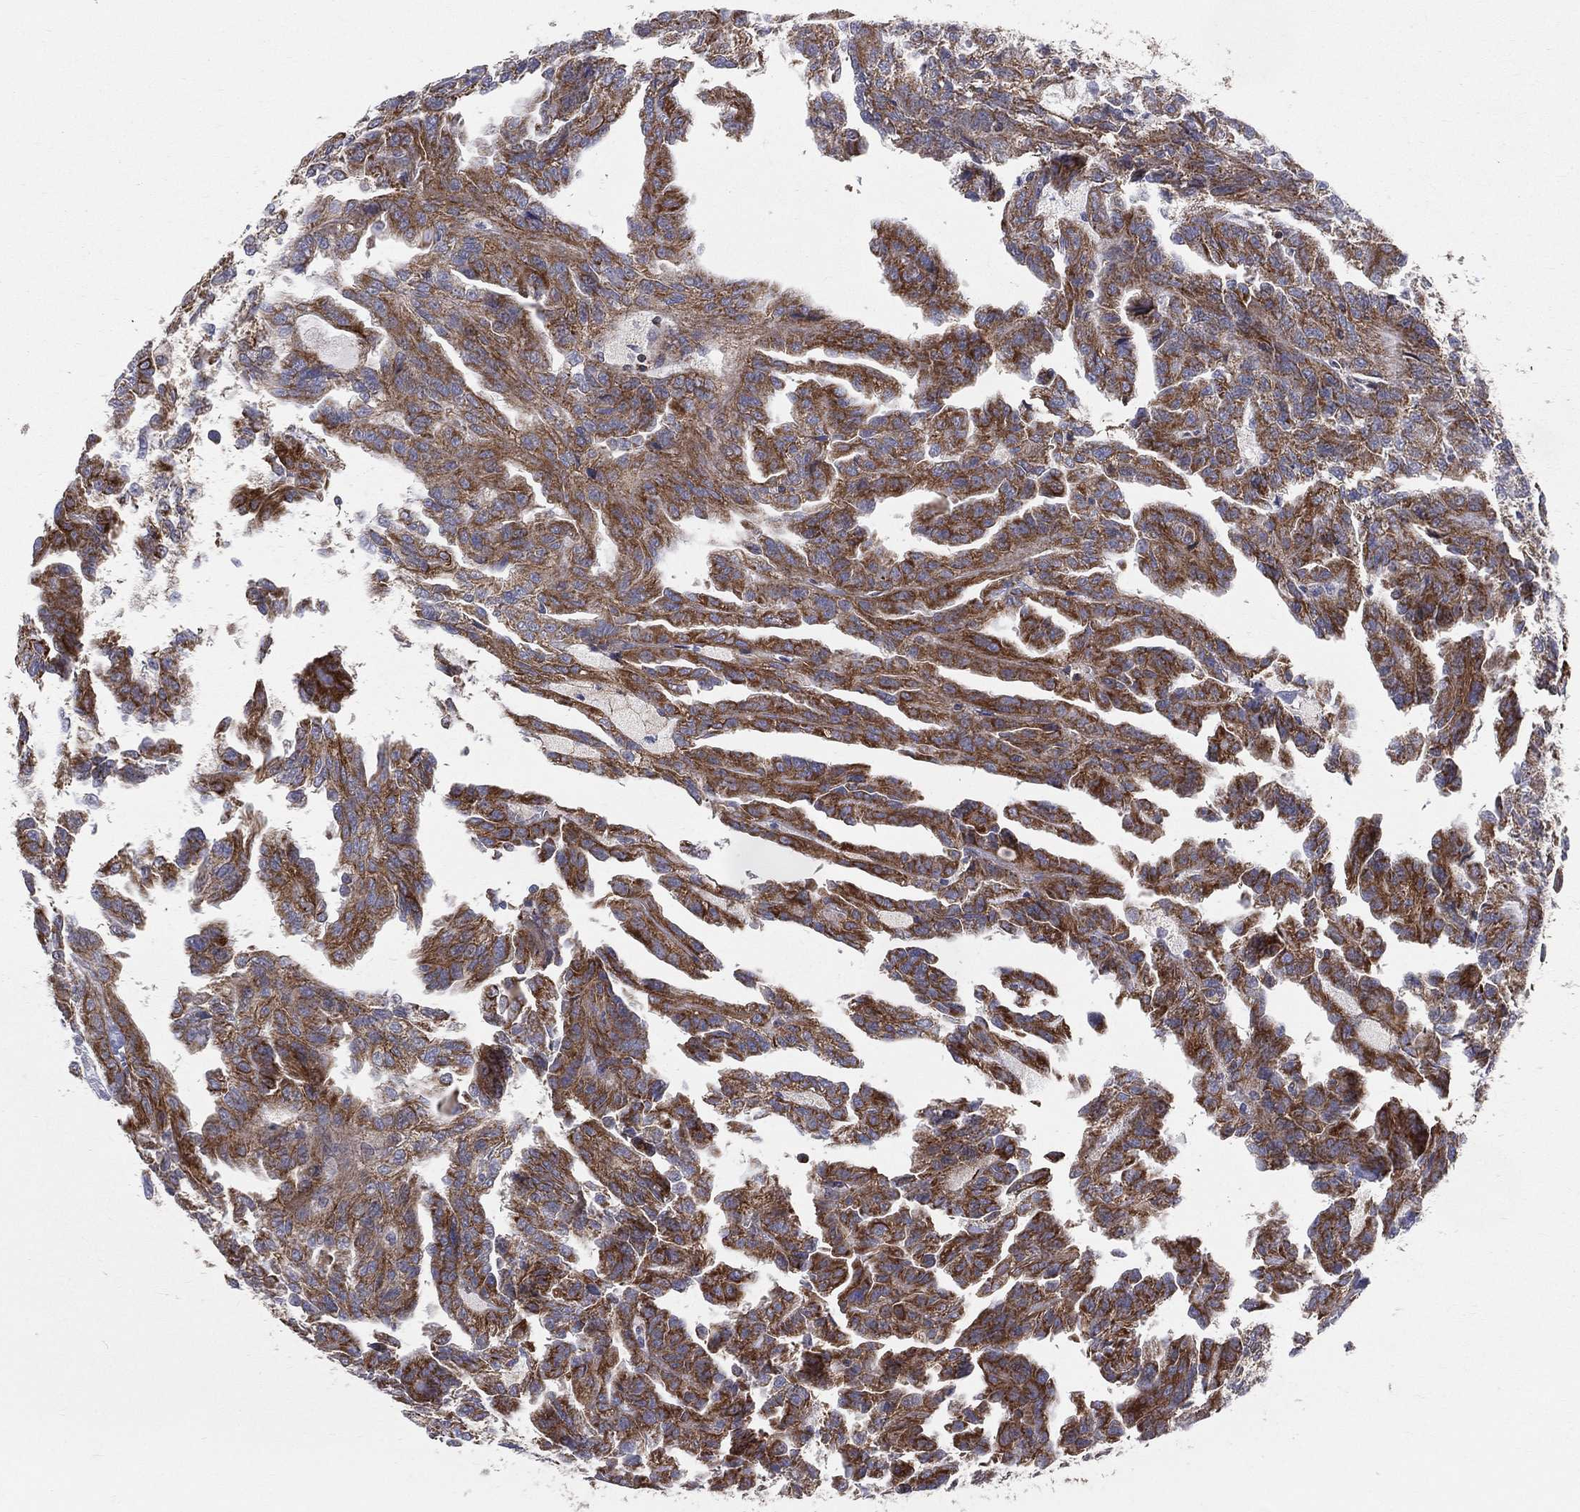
{"staining": {"intensity": "strong", "quantity": ">75%", "location": "cytoplasmic/membranous"}, "tissue": "renal cancer", "cell_type": "Tumor cells", "image_type": "cancer", "snomed": [{"axis": "morphology", "description": "Adenocarcinoma, NOS"}, {"axis": "topography", "description": "Kidney"}], "caption": "High-magnification brightfield microscopy of renal cancer (adenocarcinoma) stained with DAB (3,3'-diaminobenzidine) (brown) and counterstained with hematoxylin (blue). tumor cells exhibit strong cytoplasmic/membranous staining is identified in approximately>75% of cells.", "gene": "MIX23", "patient": {"sex": "male", "age": 79}}